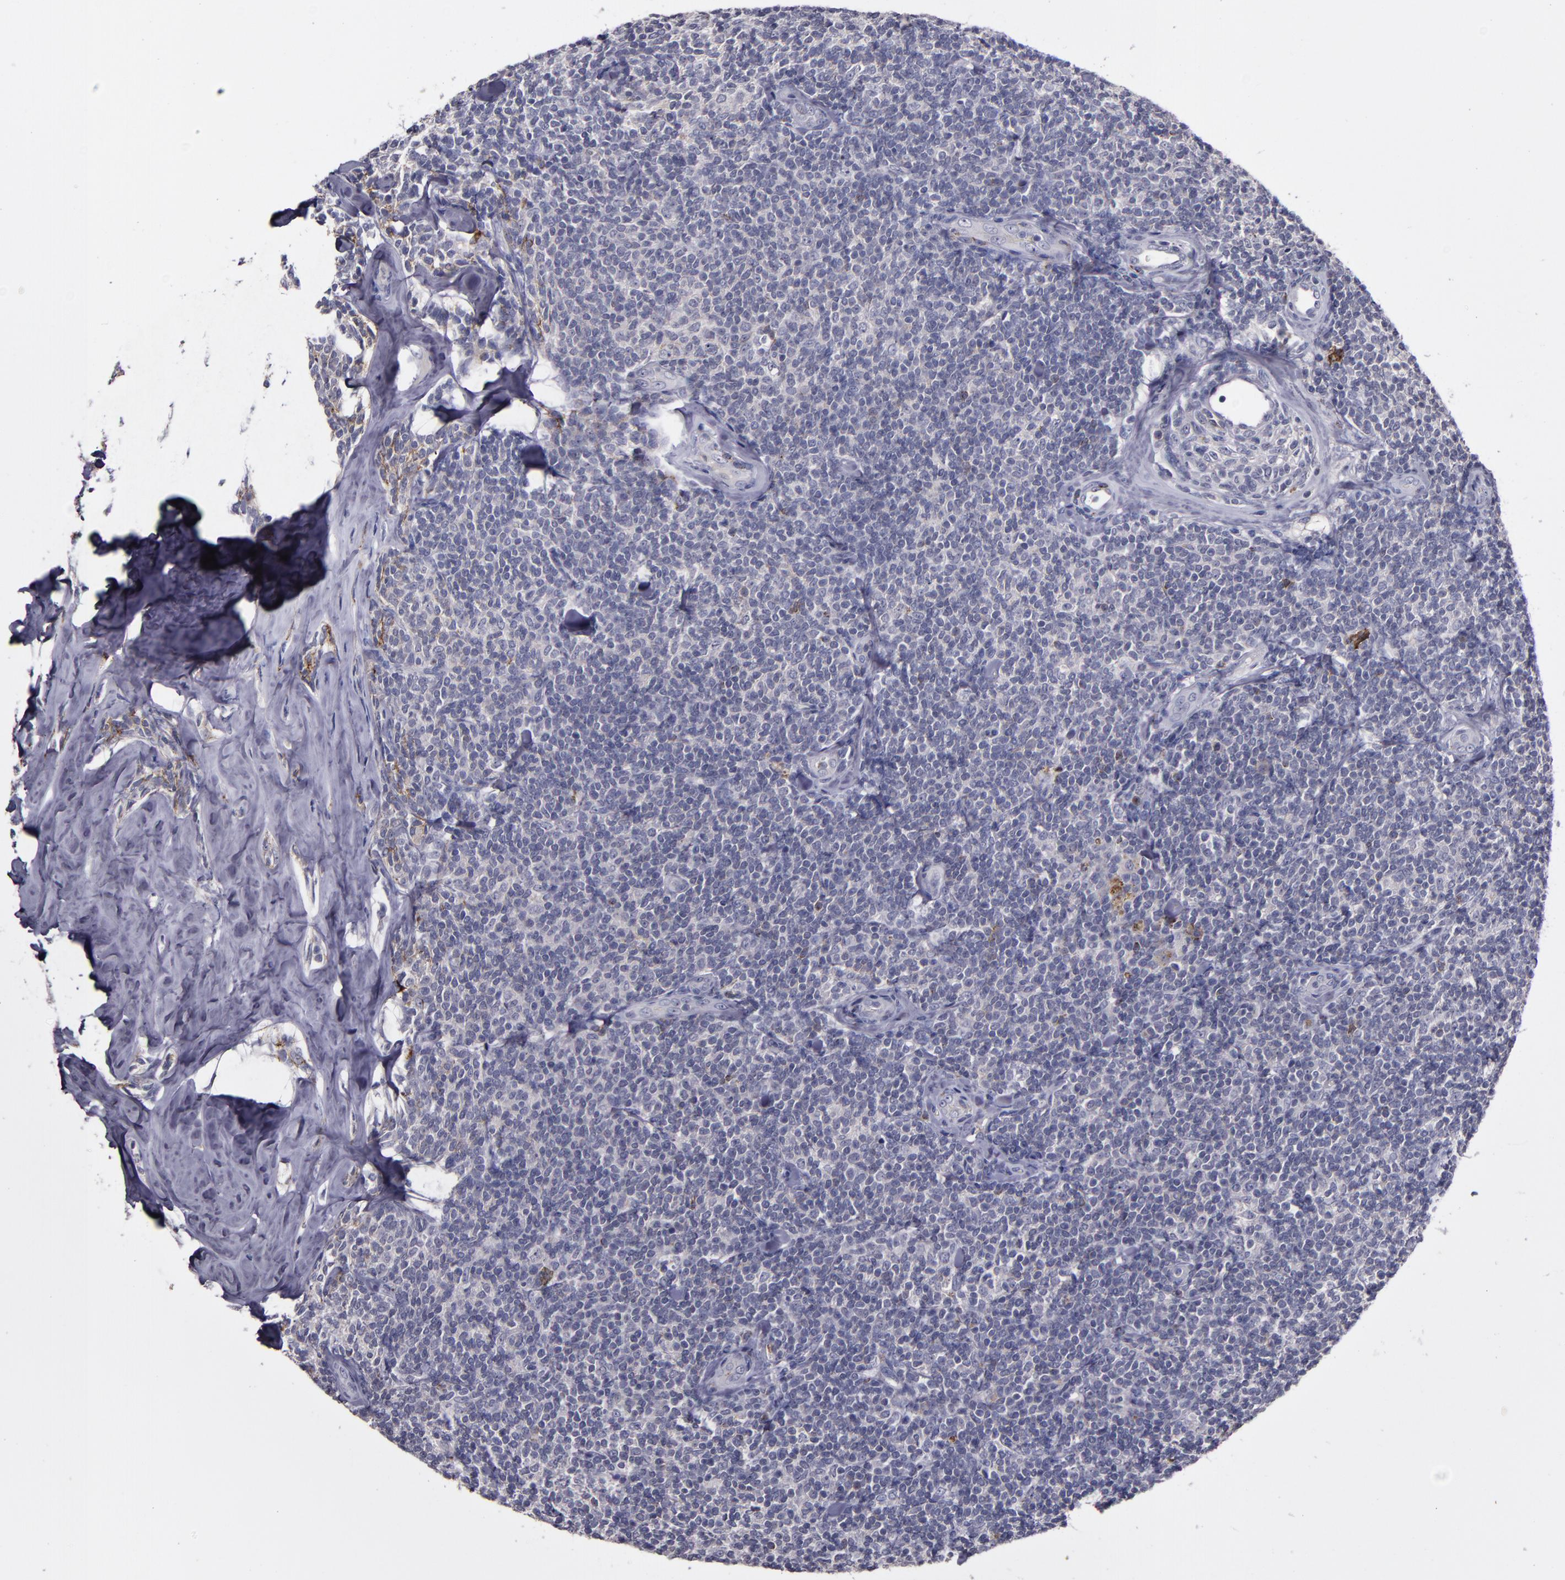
{"staining": {"intensity": "negative", "quantity": "none", "location": "none"}, "tissue": "lymphoma", "cell_type": "Tumor cells", "image_type": "cancer", "snomed": [{"axis": "morphology", "description": "Malignant lymphoma, non-Hodgkin's type, Low grade"}, {"axis": "topography", "description": "Lymph node"}], "caption": "Immunohistochemistry (IHC) of malignant lymphoma, non-Hodgkin's type (low-grade) reveals no staining in tumor cells. (DAB (3,3'-diaminobenzidine) immunohistochemistry with hematoxylin counter stain).", "gene": "MFGE8", "patient": {"sex": "female", "age": 56}}